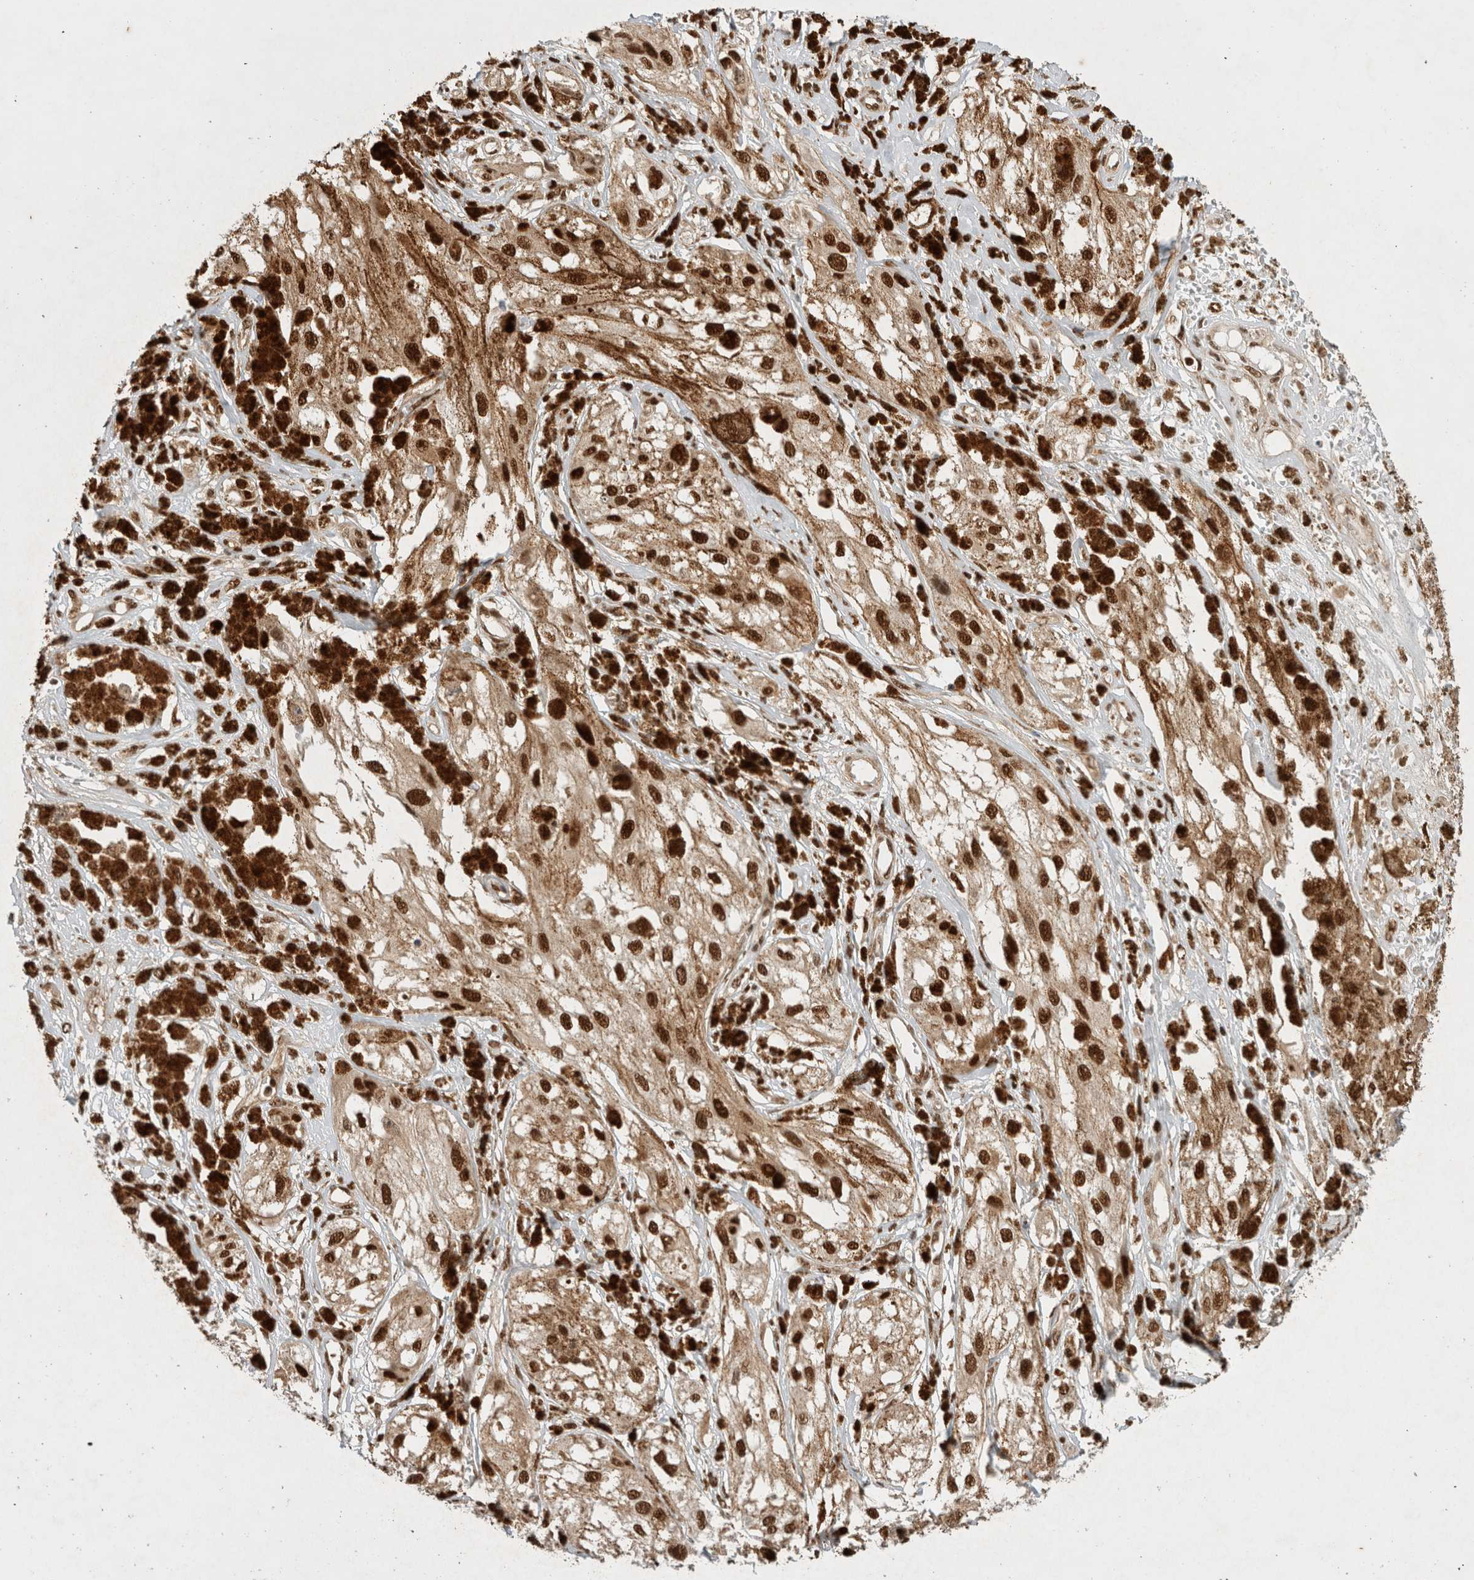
{"staining": {"intensity": "strong", "quantity": ">75%", "location": "cytoplasmic/membranous,nuclear"}, "tissue": "melanoma", "cell_type": "Tumor cells", "image_type": "cancer", "snomed": [{"axis": "morphology", "description": "Malignant melanoma, NOS"}, {"axis": "topography", "description": "Skin"}], "caption": "Immunohistochemical staining of melanoma reveals high levels of strong cytoplasmic/membranous and nuclear protein expression in approximately >75% of tumor cells. Nuclei are stained in blue.", "gene": "SNRNP40", "patient": {"sex": "male", "age": 88}}